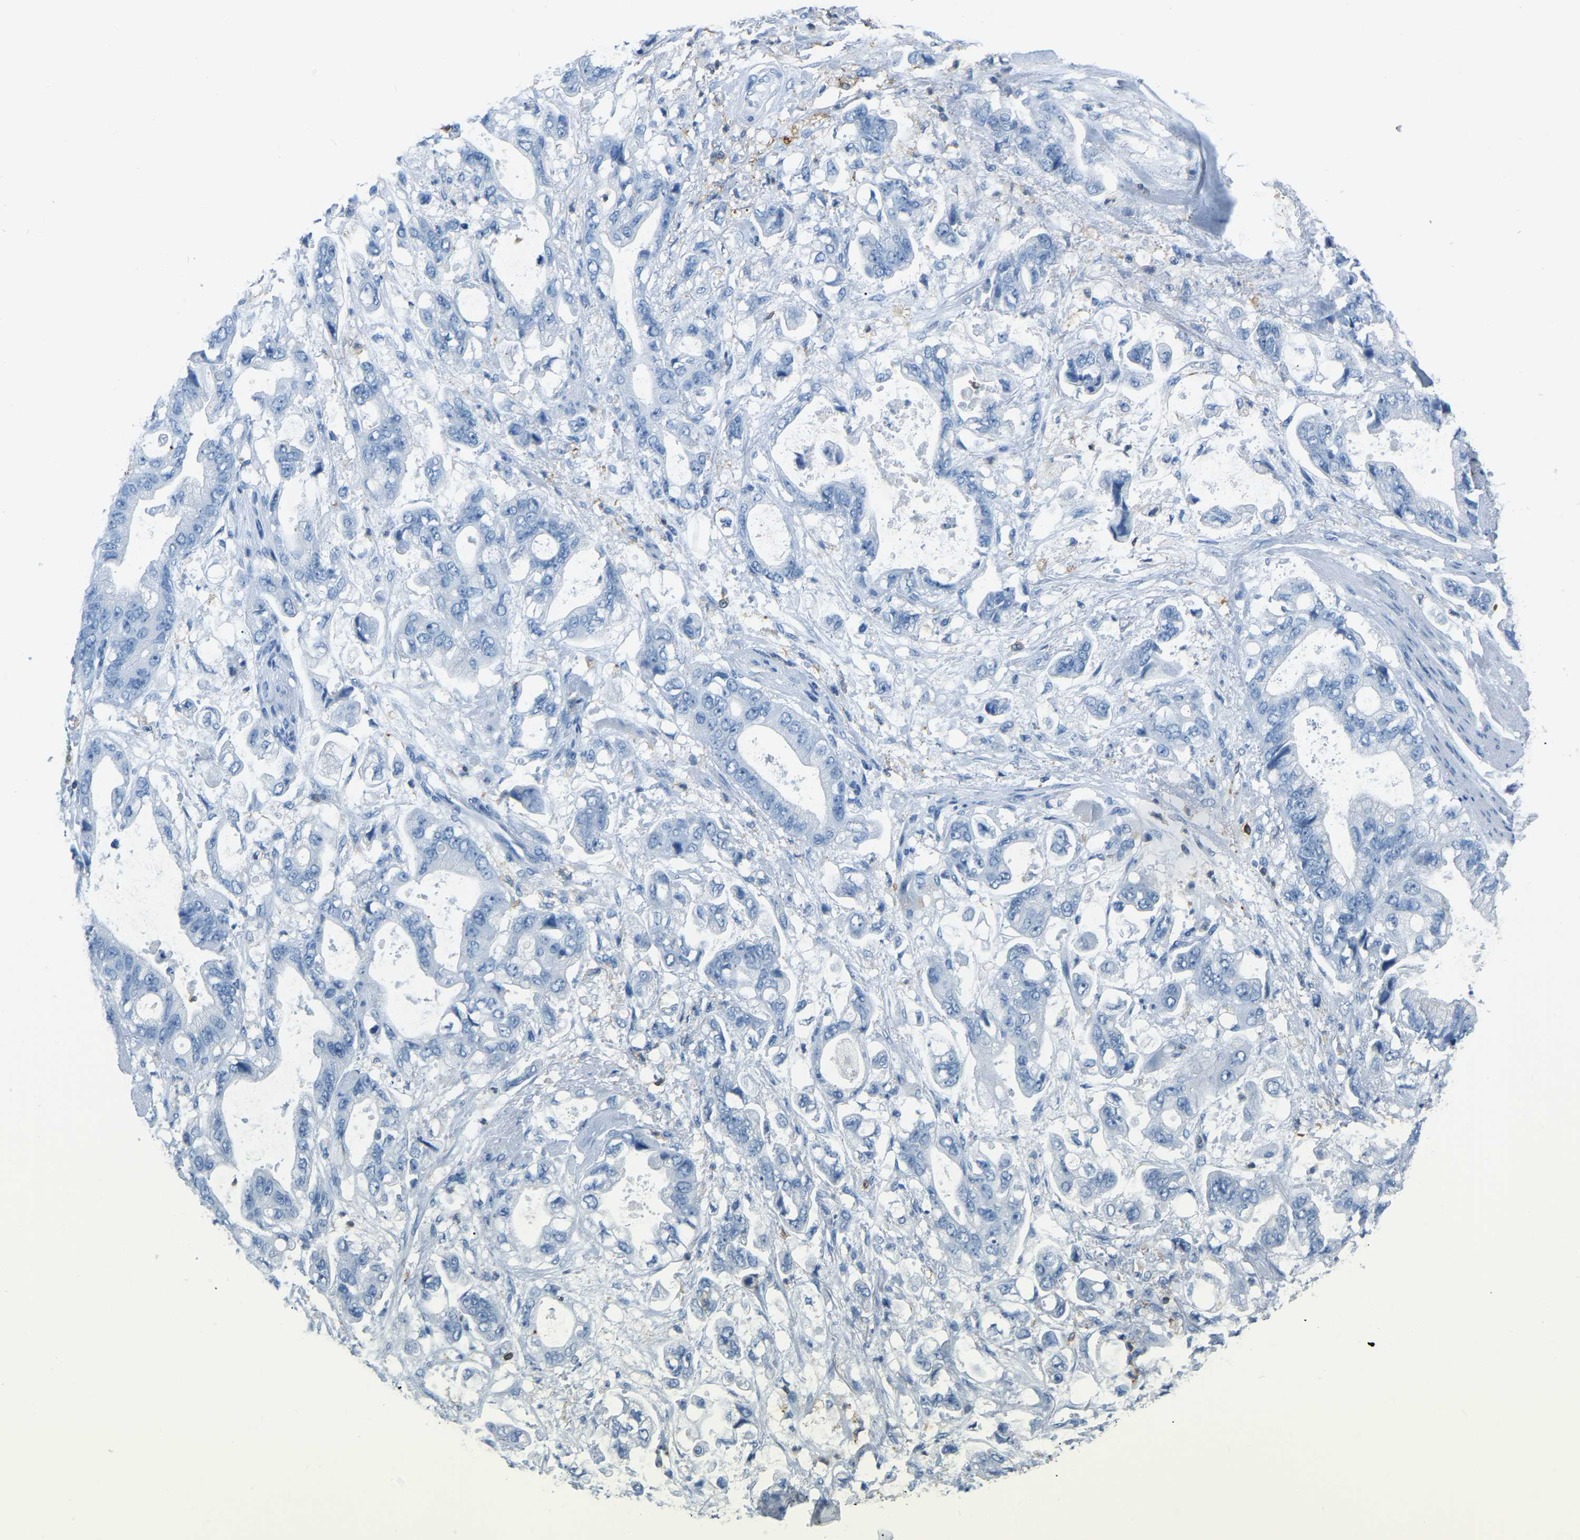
{"staining": {"intensity": "negative", "quantity": "none", "location": "none"}, "tissue": "stomach cancer", "cell_type": "Tumor cells", "image_type": "cancer", "snomed": [{"axis": "morphology", "description": "Normal tissue, NOS"}, {"axis": "morphology", "description": "Adenocarcinoma, NOS"}, {"axis": "topography", "description": "Stomach"}], "caption": "This is a photomicrograph of immunohistochemistry (IHC) staining of stomach cancer (adenocarcinoma), which shows no expression in tumor cells. (Brightfield microscopy of DAB IHC at high magnification).", "gene": "ARHGAP45", "patient": {"sex": "male", "age": 62}}